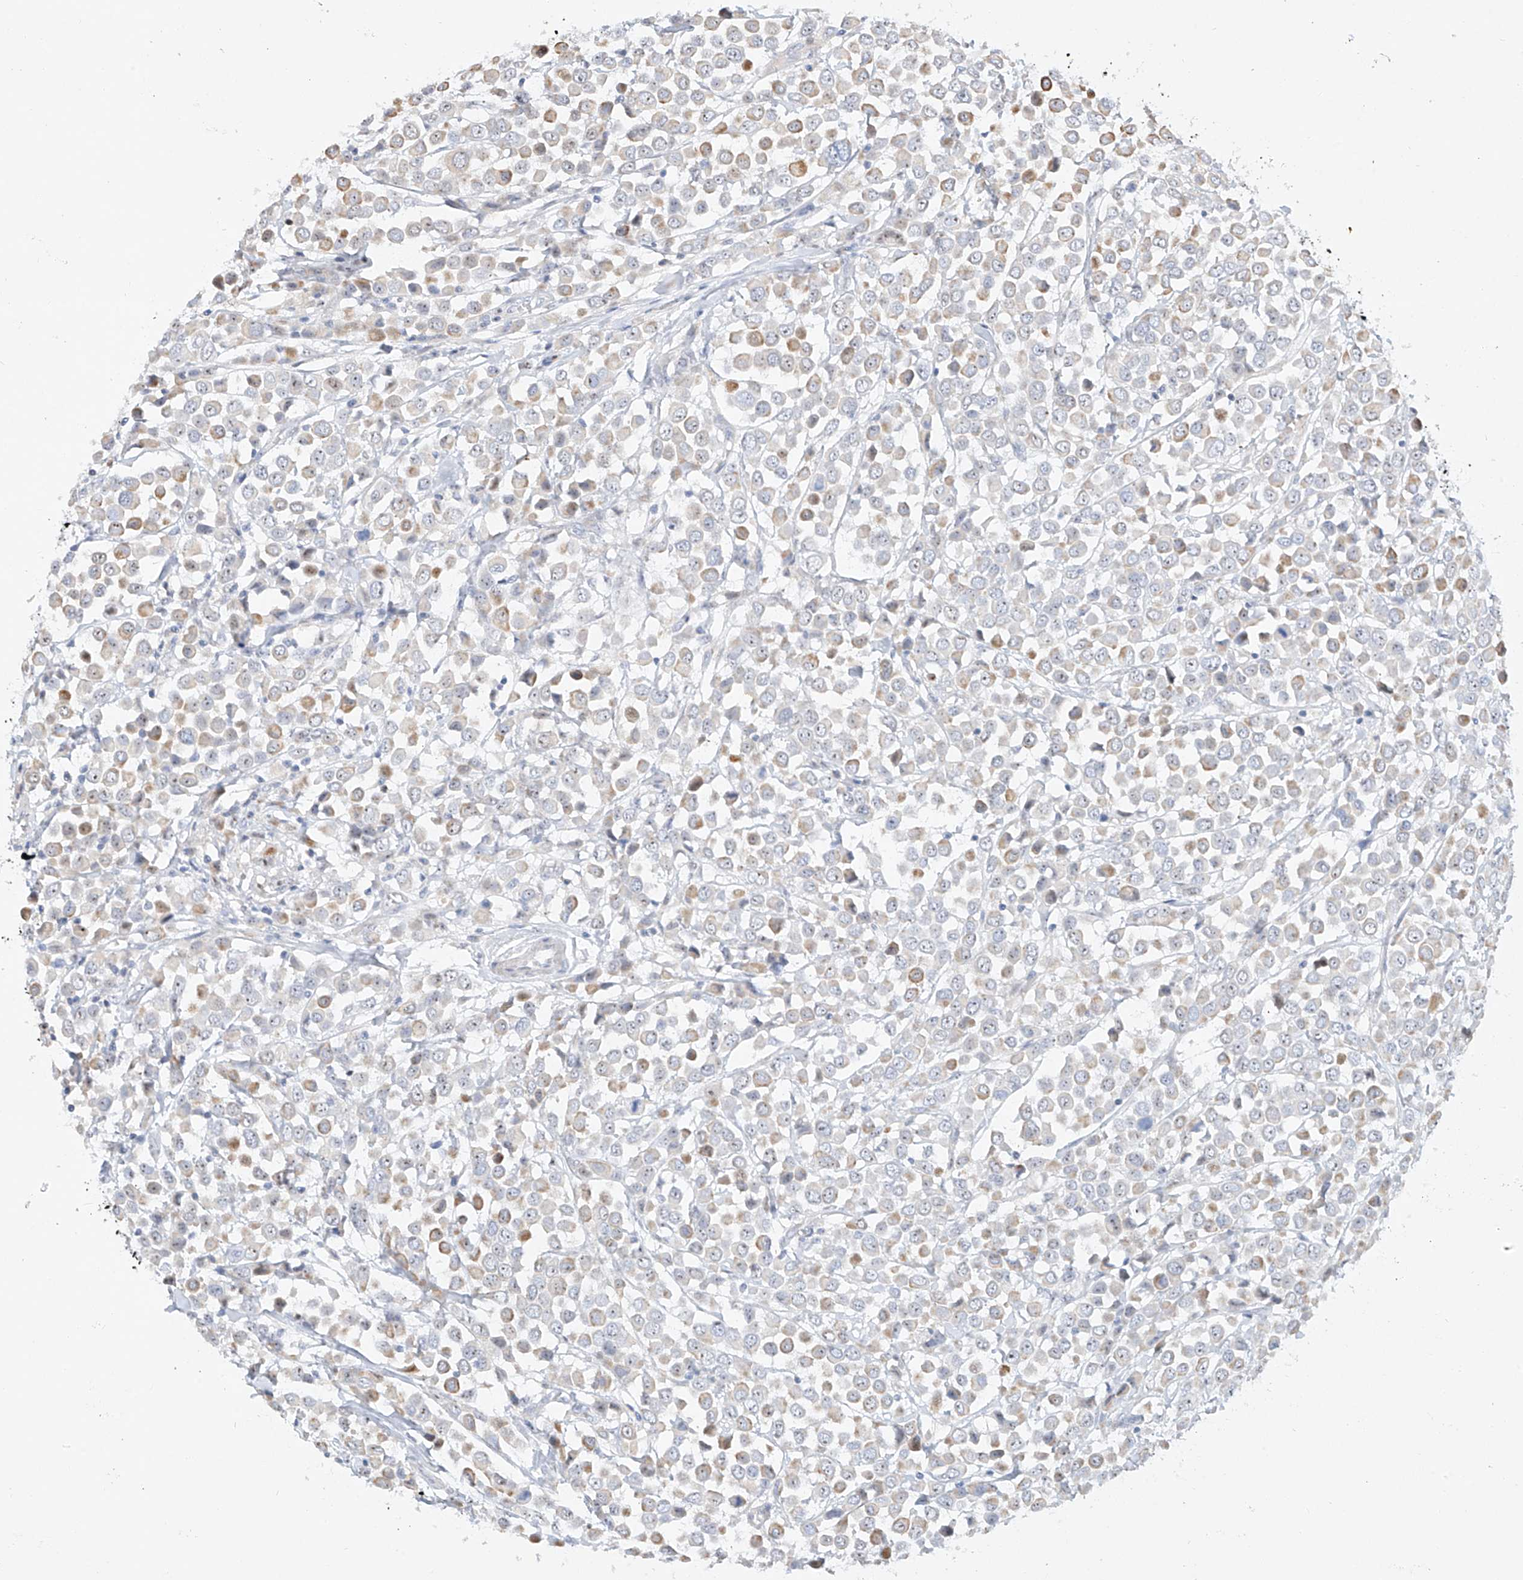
{"staining": {"intensity": "weak", "quantity": "25%-75%", "location": "cytoplasmic/membranous,nuclear"}, "tissue": "breast cancer", "cell_type": "Tumor cells", "image_type": "cancer", "snomed": [{"axis": "morphology", "description": "Duct carcinoma"}, {"axis": "topography", "description": "Breast"}], "caption": "IHC (DAB (3,3'-diaminobenzidine)) staining of human breast cancer (infiltrating ductal carcinoma) reveals weak cytoplasmic/membranous and nuclear protein expression in approximately 25%-75% of tumor cells. Nuclei are stained in blue.", "gene": "SNU13", "patient": {"sex": "female", "age": 61}}